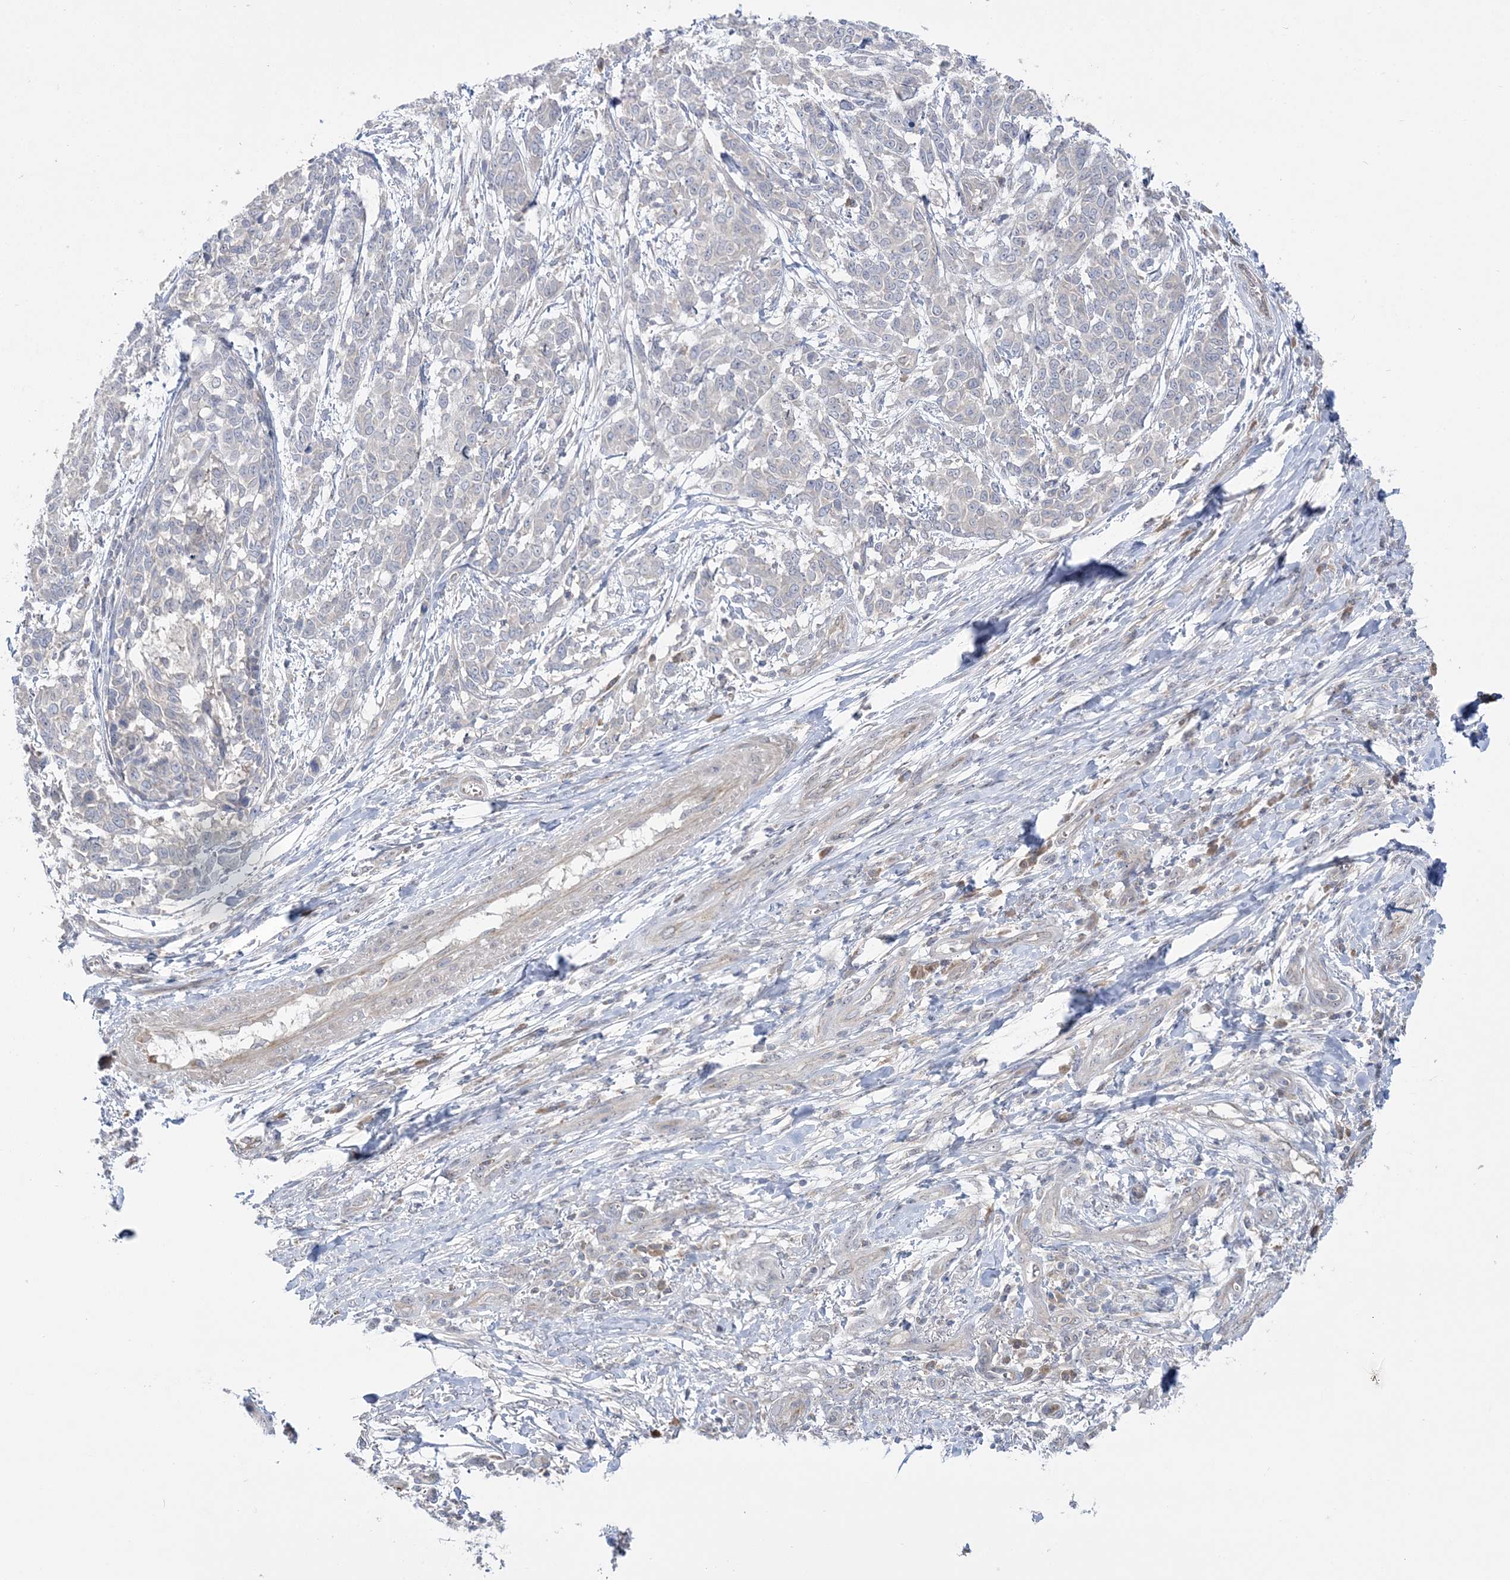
{"staining": {"intensity": "negative", "quantity": "none", "location": "none"}, "tissue": "melanoma", "cell_type": "Tumor cells", "image_type": "cancer", "snomed": [{"axis": "morphology", "description": "Malignant melanoma, NOS"}, {"axis": "topography", "description": "Skin"}], "caption": "Photomicrograph shows no significant protein positivity in tumor cells of malignant melanoma. (DAB immunohistochemistry, high magnification).", "gene": "MMADHC", "patient": {"sex": "male", "age": 49}}